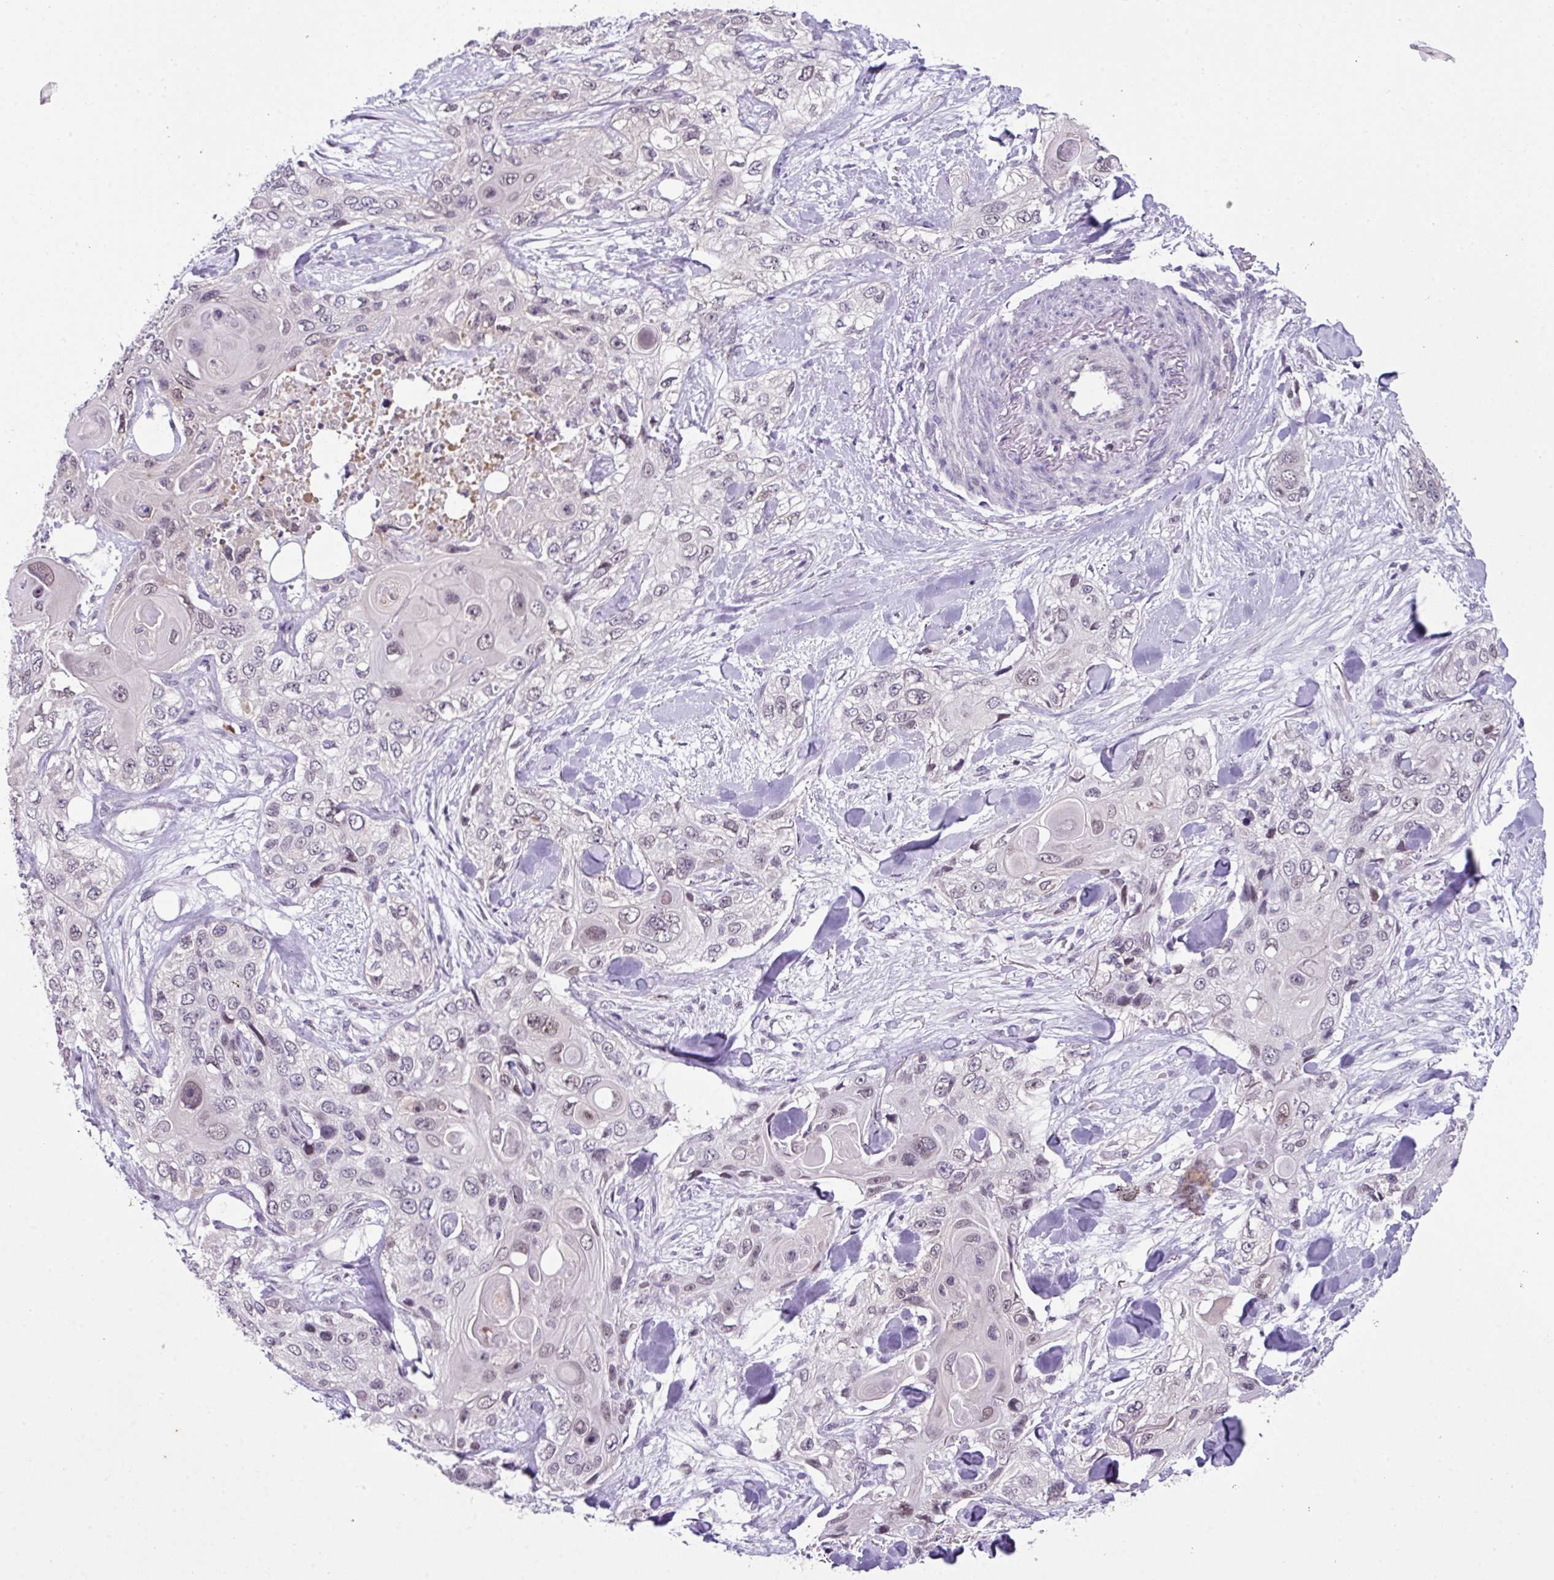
{"staining": {"intensity": "weak", "quantity": "<25%", "location": "nuclear"}, "tissue": "skin cancer", "cell_type": "Tumor cells", "image_type": "cancer", "snomed": [{"axis": "morphology", "description": "Normal tissue, NOS"}, {"axis": "morphology", "description": "Squamous cell carcinoma, NOS"}, {"axis": "topography", "description": "Skin"}], "caption": "Immunohistochemistry (IHC) micrograph of skin cancer (squamous cell carcinoma) stained for a protein (brown), which exhibits no expression in tumor cells.", "gene": "ZFP3", "patient": {"sex": "male", "age": 72}}